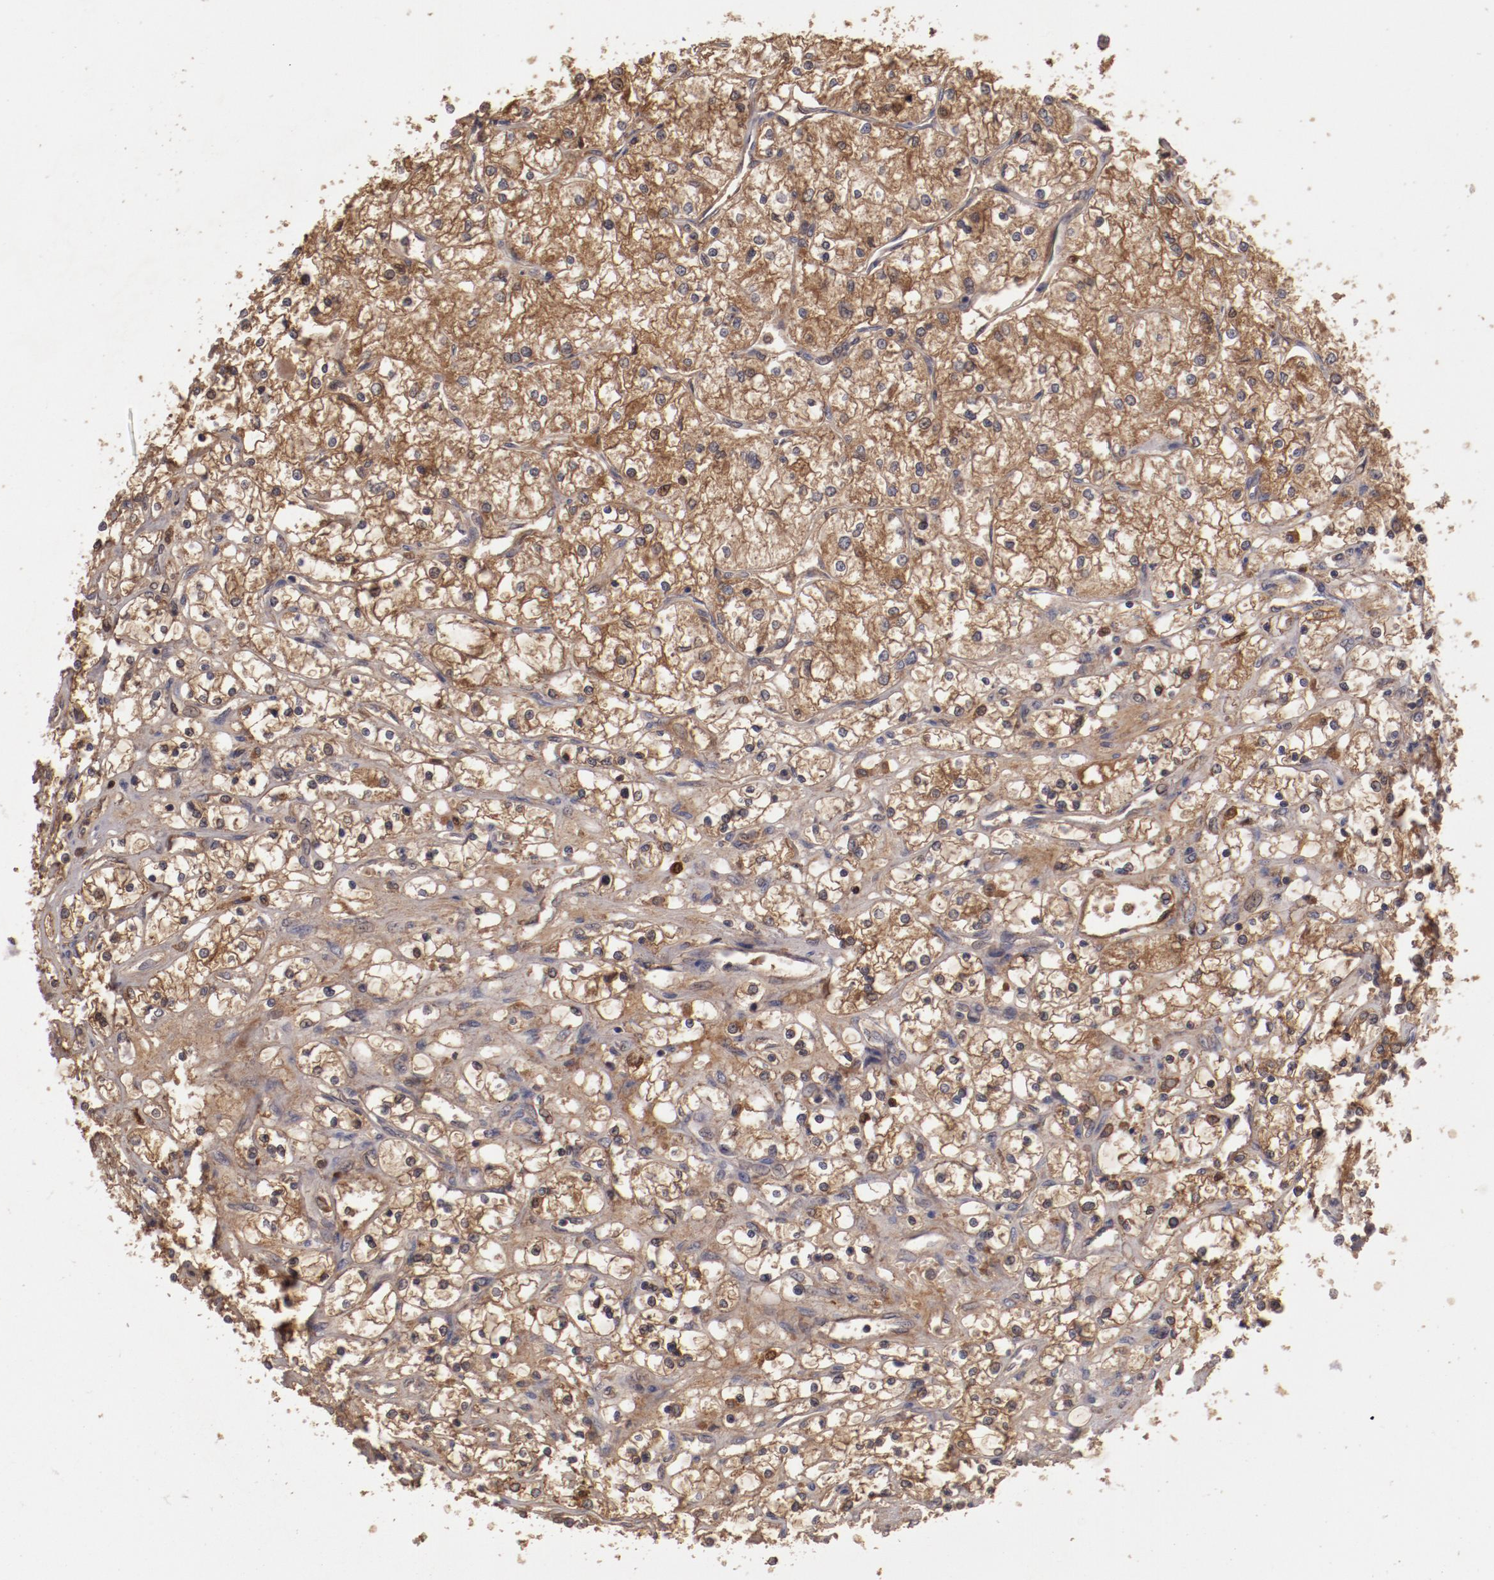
{"staining": {"intensity": "weak", "quantity": ">75%", "location": "cytoplasmic/membranous"}, "tissue": "renal cancer", "cell_type": "Tumor cells", "image_type": "cancer", "snomed": [{"axis": "morphology", "description": "Adenocarcinoma, NOS"}, {"axis": "topography", "description": "Kidney"}], "caption": "Human adenocarcinoma (renal) stained with a brown dye displays weak cytoplasmic/membranous positive expression in approximately >75% of tumor cells.", "gene": "CP", "patient": {"sex": "male", "age": 61}}